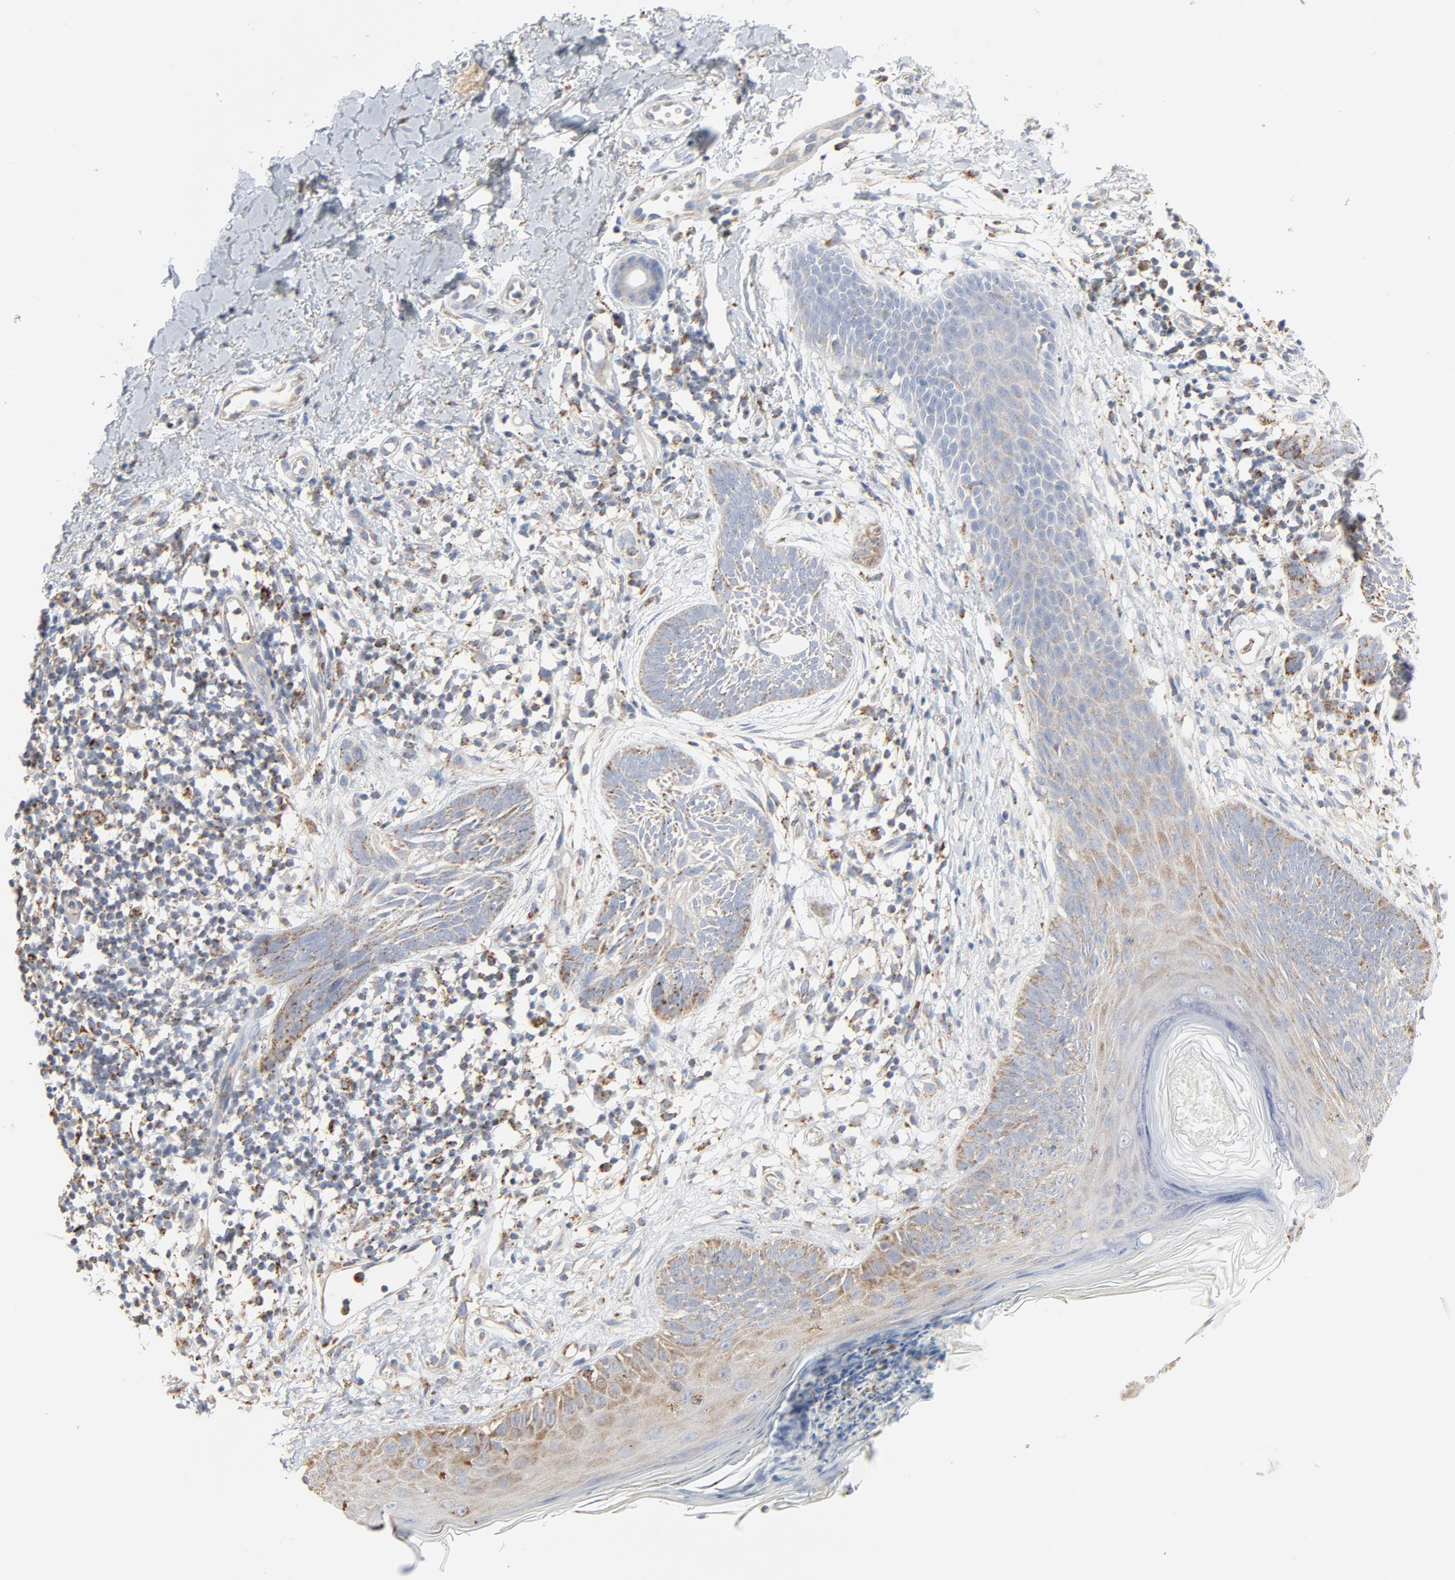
{"staining": {"intensity": "weak", "quantity": ">75%", "location": "cytoplasmic/membranous"}, "tissue": "skin cancer", "cell_type": "Tumor cells", "image_type": "cancer", "snomed": [{"axis": "morphology", "description": "Normal tissue, NOS"}, {"axis": "morphology", "description": "Basal cell carcinoma"}, {"axis": "topography", "description": "Skin"}], "caption": "Skin cancer (basal cell carcinoma) stained with a brown dye shows weak cytoplasmic/membranous positive staining in about >75% of tumor cells.", "gene": "SETD3", "patient": {"sex": "male", "age": 71}}